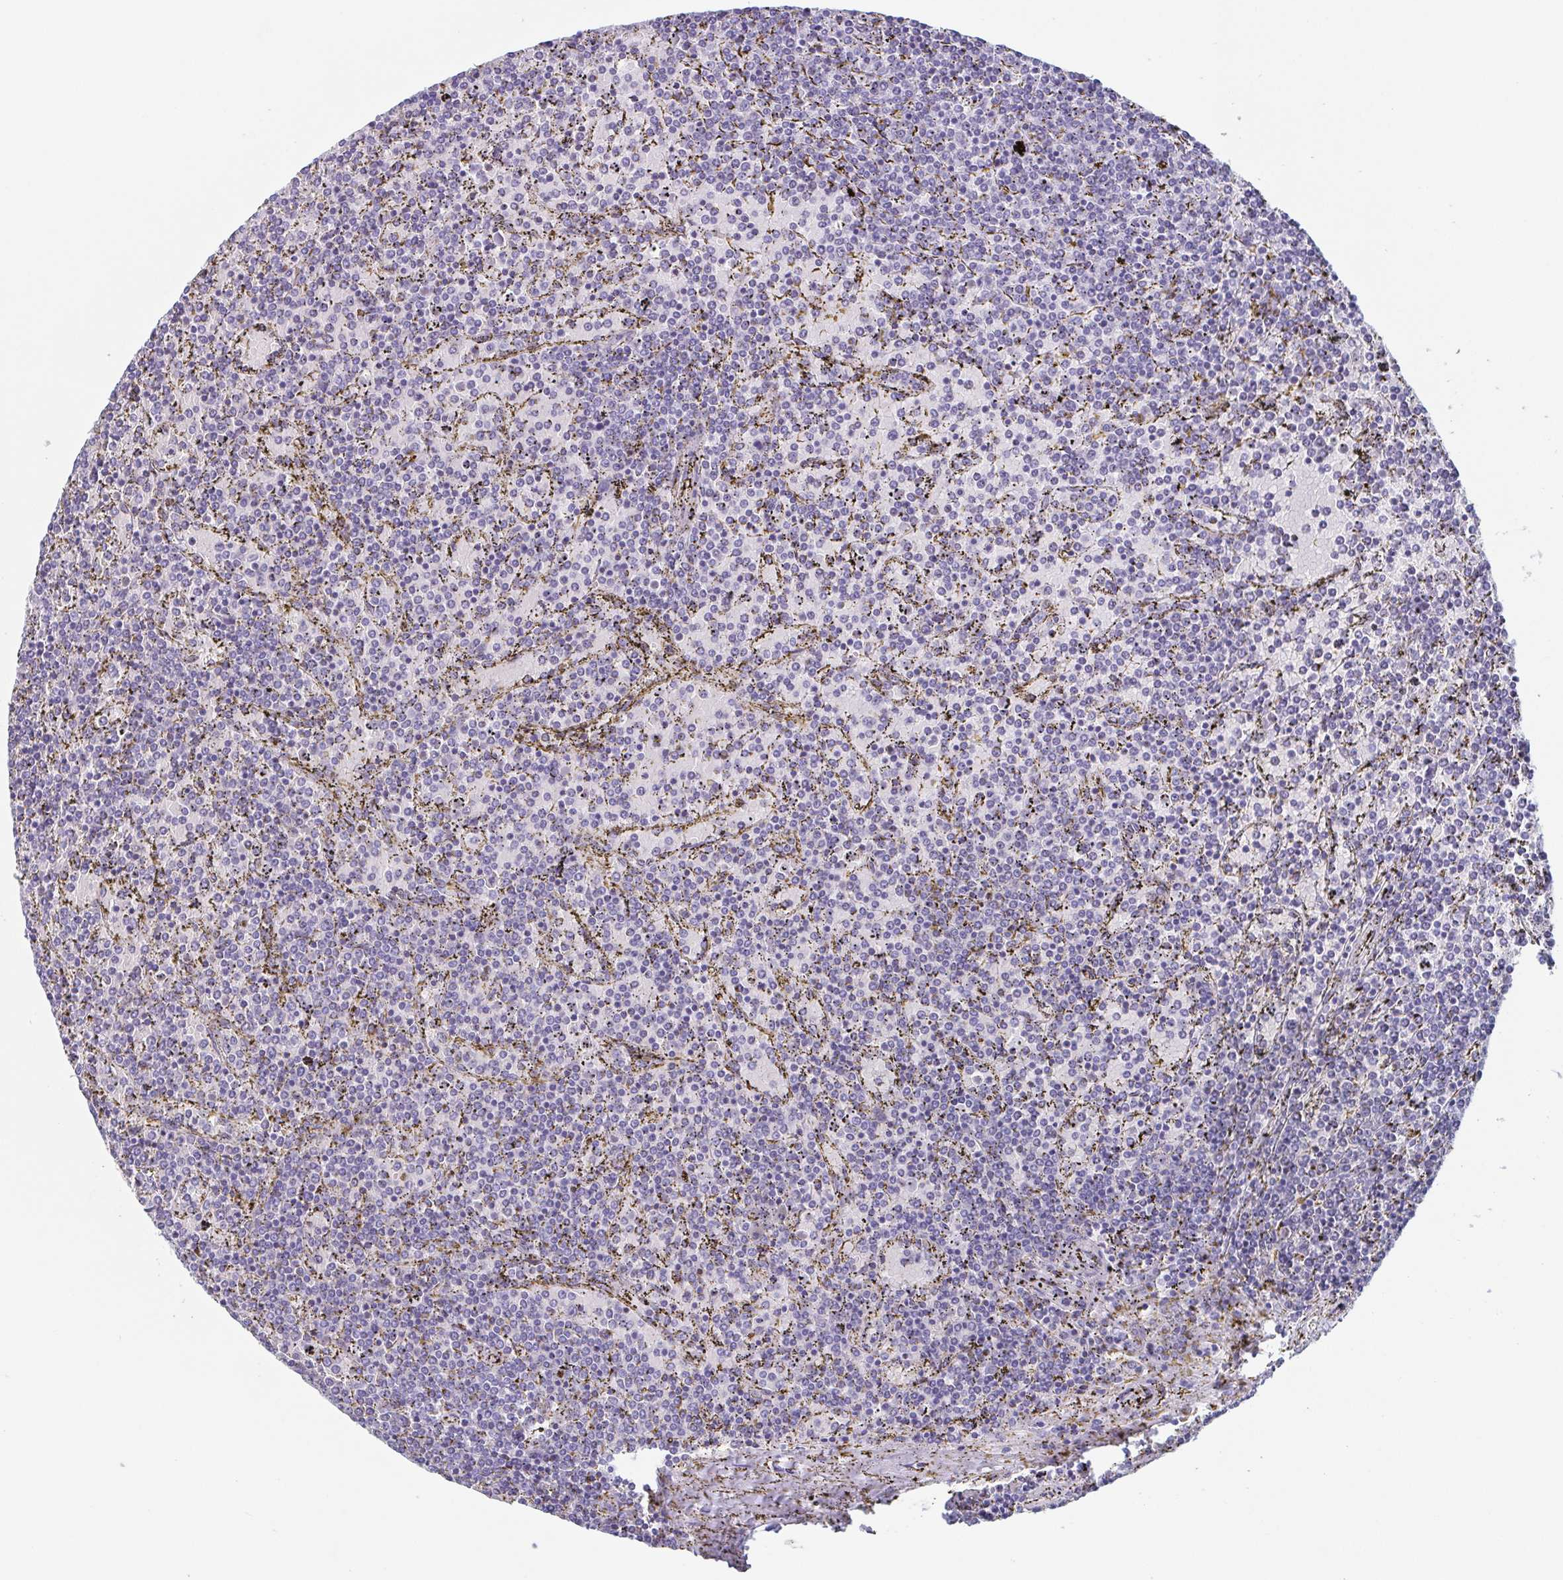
{"staining": {"intensity": "negative", "quantity": "none", "location": "none"}, "tissue": "lymphoma", "cell_type": "Tumor cells", "image_type": "cancer", "snomed": [{"axis": "morphology", "description": "Malignant lymphoma, non-Hodgkin's type, Low grade"}, {"axis": "topography", "description": "Spleen"}], "caption": "A photomicrograph of lymphoma stained for a protein shows no brown staining in tumor cells.", "gene": "TAGLN3", "patient": {"sex": "female", "age": 77}}